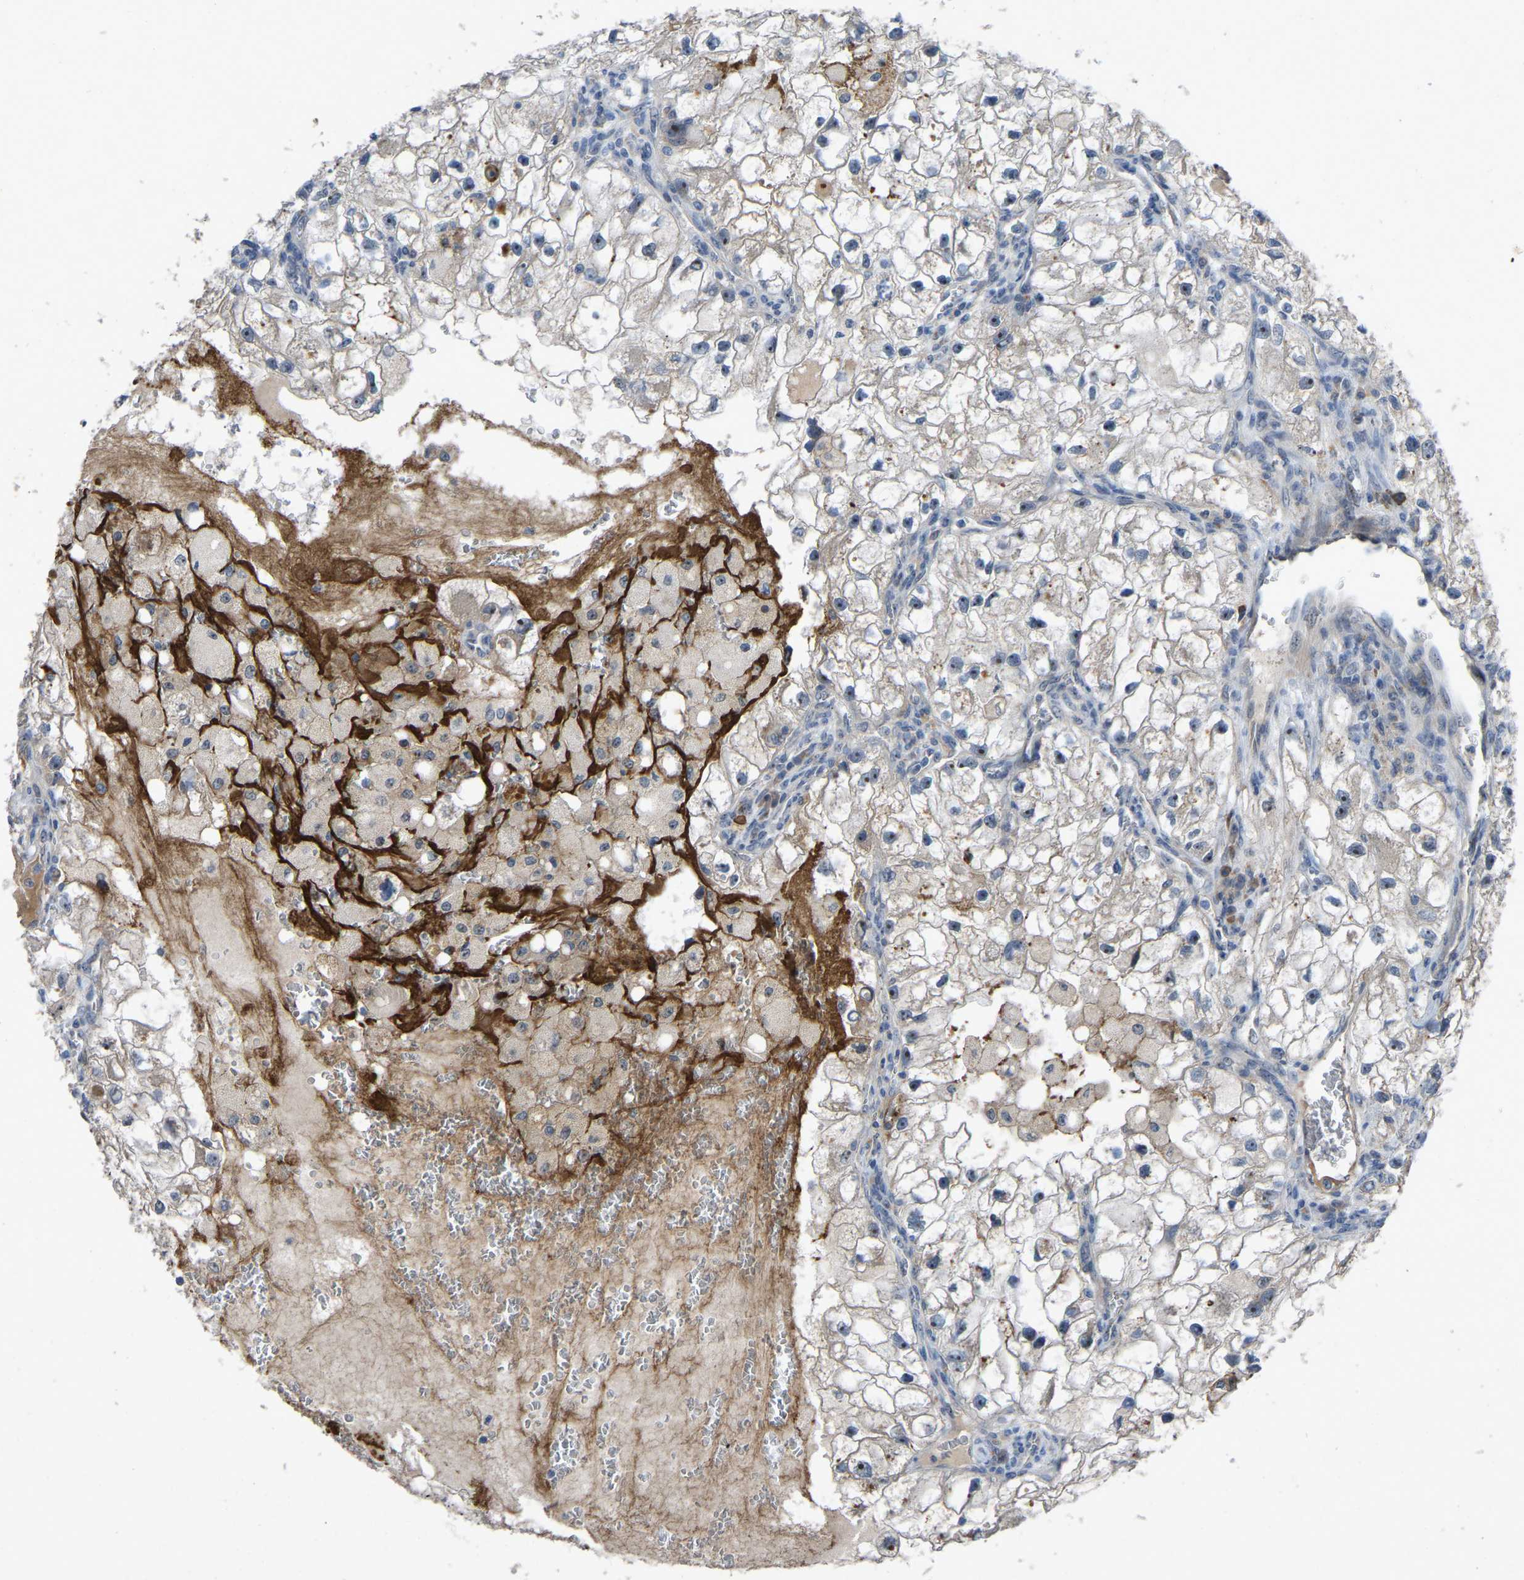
{"staining": {"intensity": "negative", "quantity": "none", "location": "none"}, "tissue": "renal cancer", "cell_type": "Tumor cells", "image_type": "cancer", "snomed": [{"axis": "morphology", "description": "Adenocarcinoma, NOS"}, {"axis": "topography", "description": "Kidney"}], "caption": "Immunohistochemical staining of adenocarcinoma (renal) shows no significant staining in tumor cells.", "gene": "FHIT", "patient": {"sex": "female", "age": 70}}